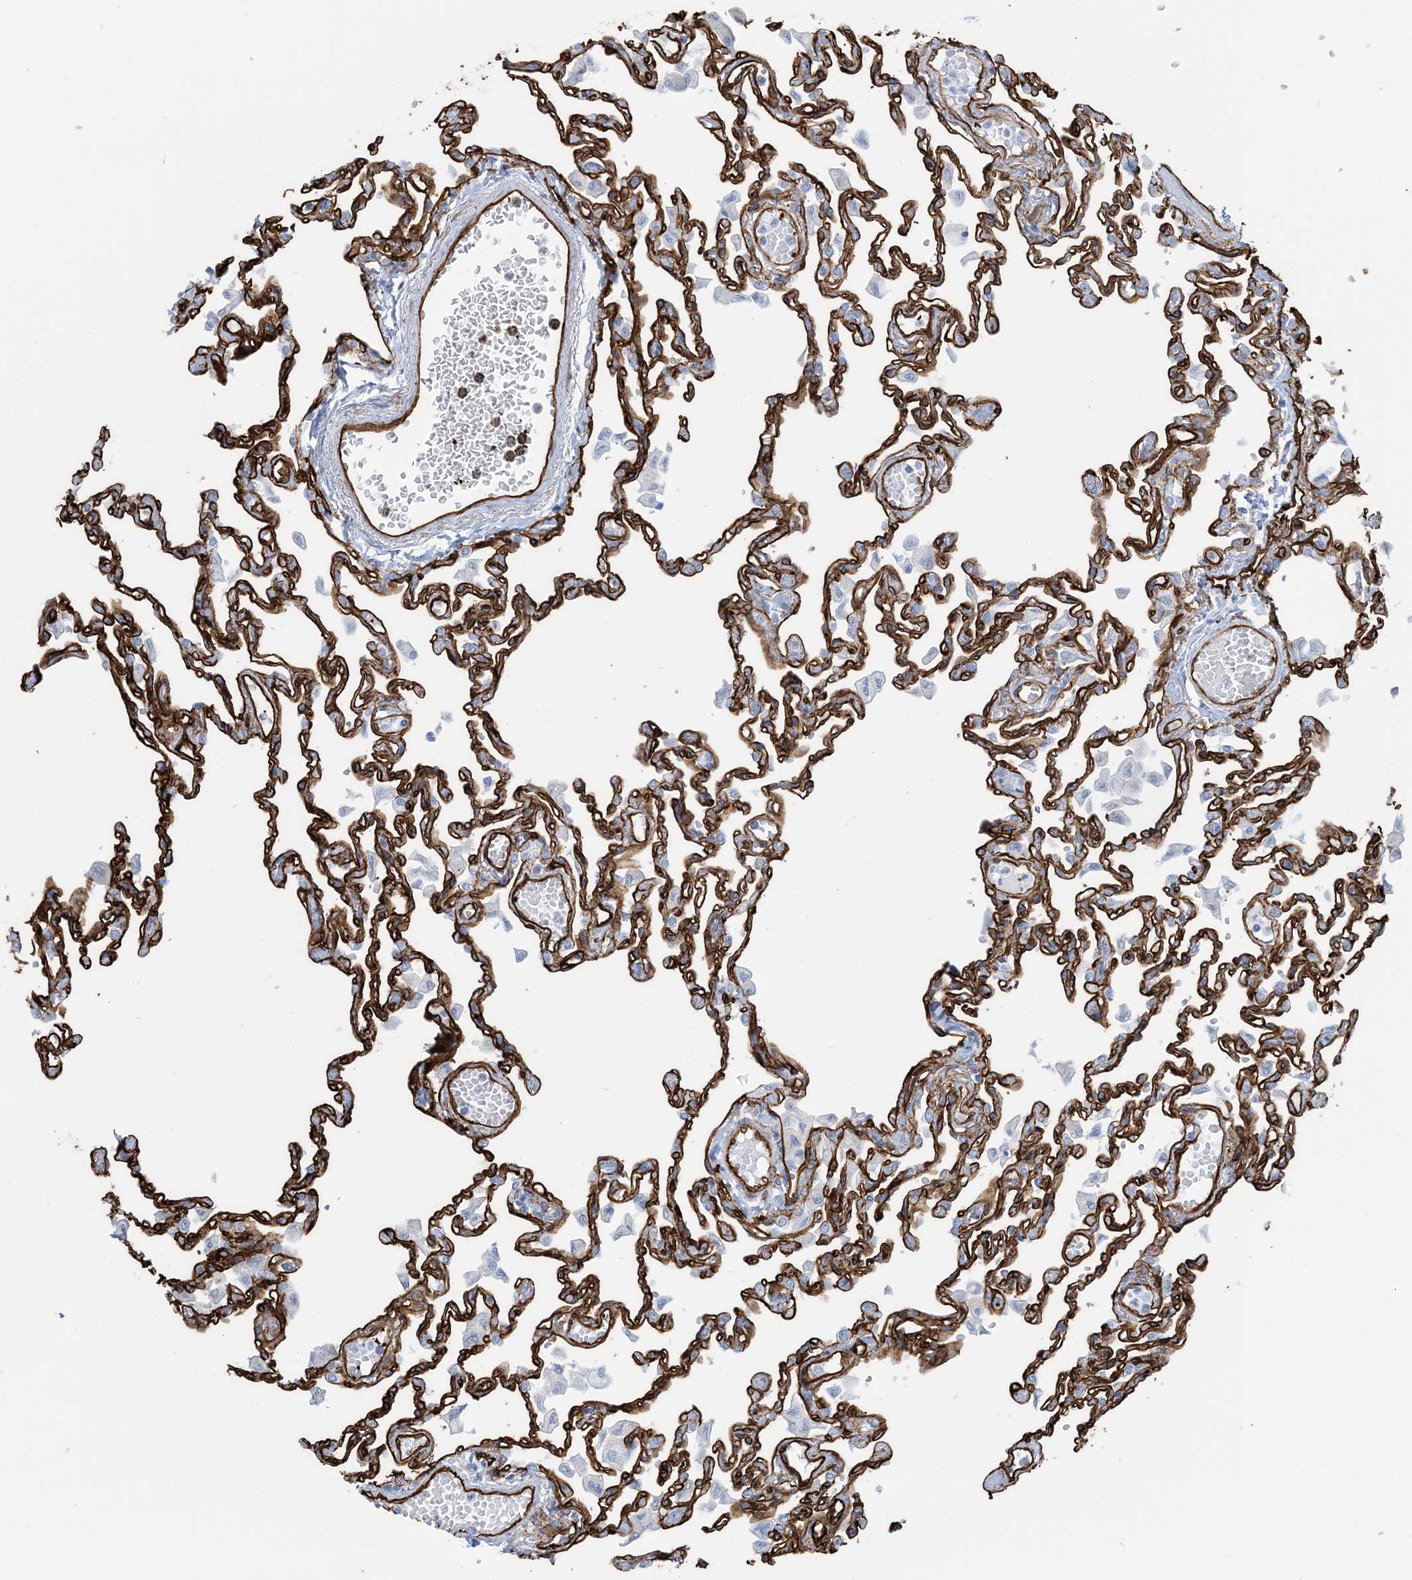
{"staining": {"intensity": "strong", "quantity": ">75%", "location": "cytoplasmic/membranous"}, "tissue": "lung", "cell_type": "Alveolar cells", "image_type": "normal", "snomed": [{"axis": "morphology", "description": "Normal tissue, NOS"}, {"axis": "topography", "description": "Bronchus"}, {"axis": "topography", "description": "Lung"}], "caption": "Protein positivity by immunohistochemistry exhibits strong cytoplasmic/membranous positivity in about >75% of alveolar cells in unremarkable lung.", "gene": "EPS8L3", "patient": {"sex": "female", "age": 49}}